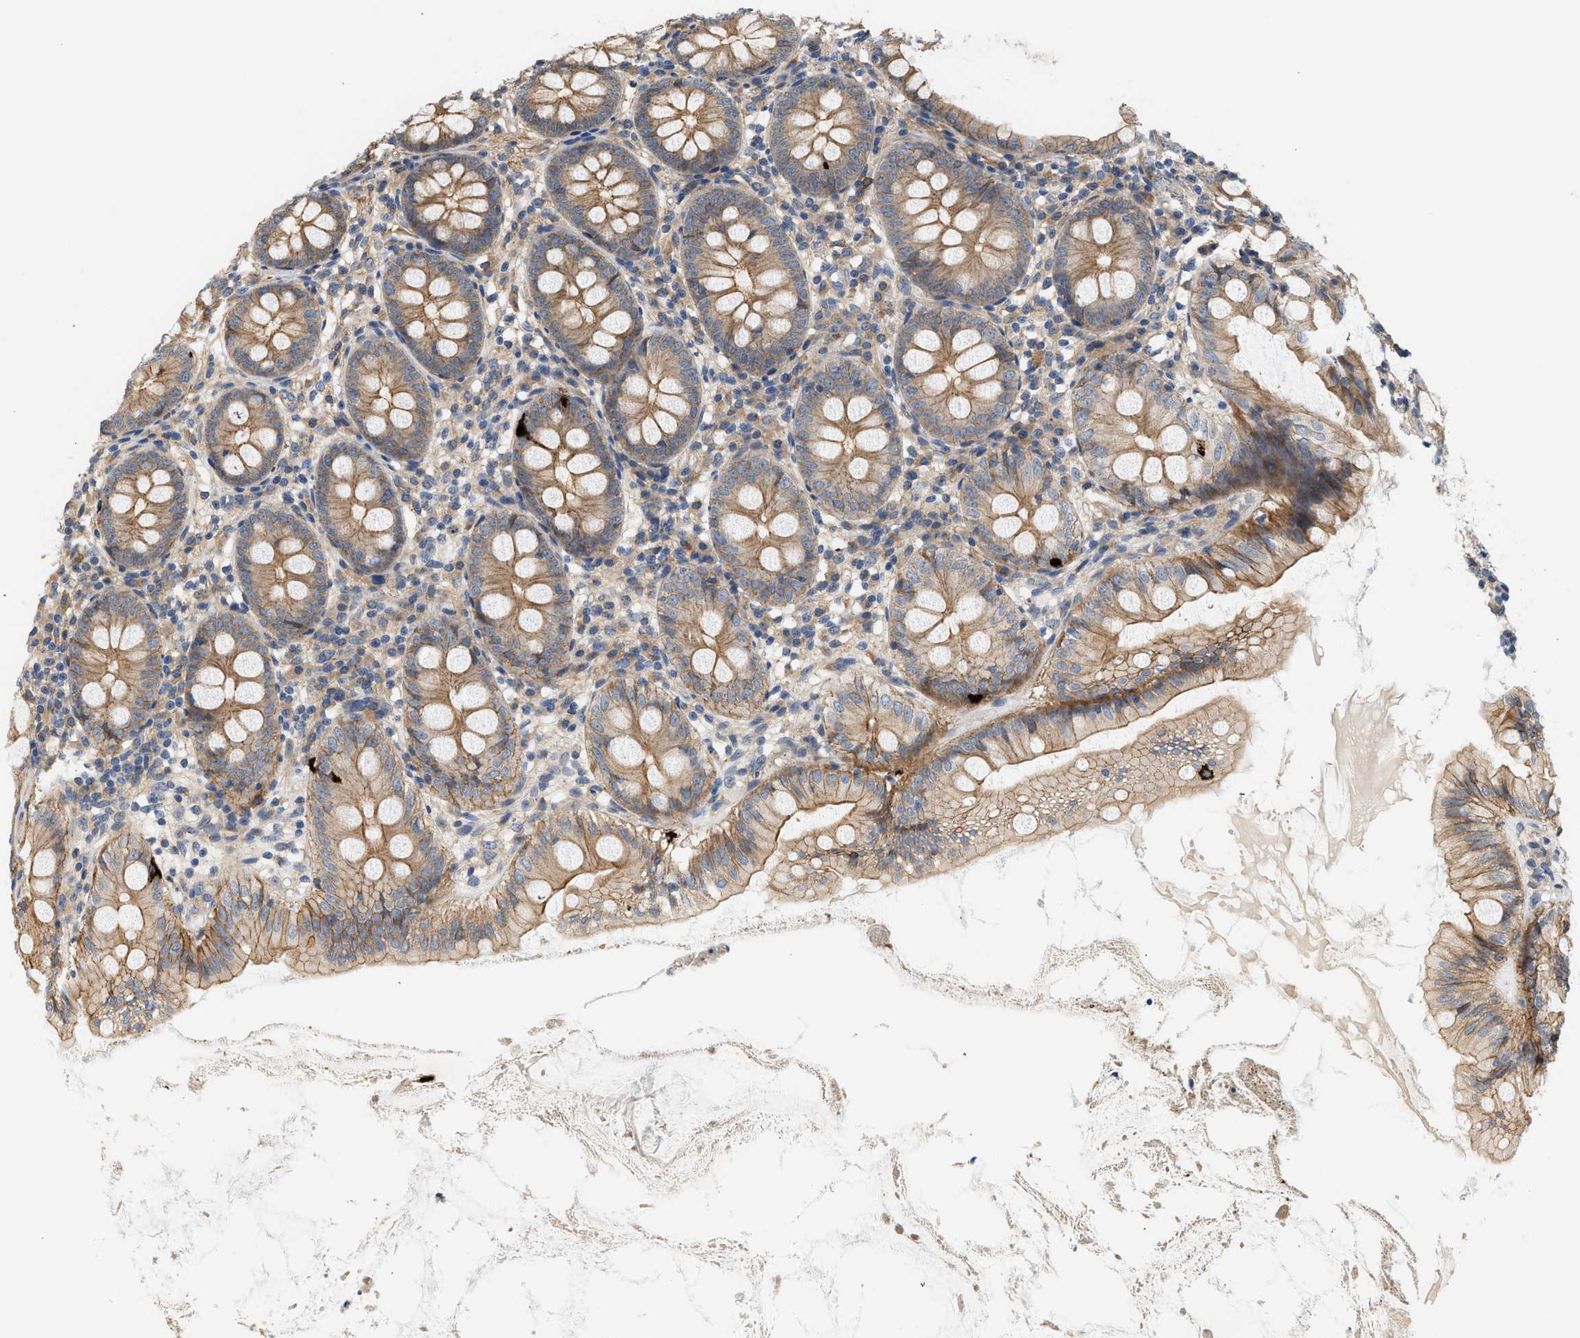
{"staining": {"intensity": "moderate", "quantity": ">75%", "location": "cytoplasmic/membranous"}, "tissue": "appendix", "cell_type": "Glandular cells", "image_type": "normal", "snomed": [{"axis": "morphology", "description": "Normal tissue, NOS"}, {"axis": "topography", "description": "Appendix"}], "caption": "The immunohistochemical stain highlights moderate cytoplasmic/membranous expression in glandular cells of unremarkable appendix. The staining was performed using DAB to visualize the protein expression in brown, while the nuclei were stained in blue with hematoxylin (Magnification: 20x).", "gene": "CTXN1", "patient": {"sex": "female", "age": 77}}